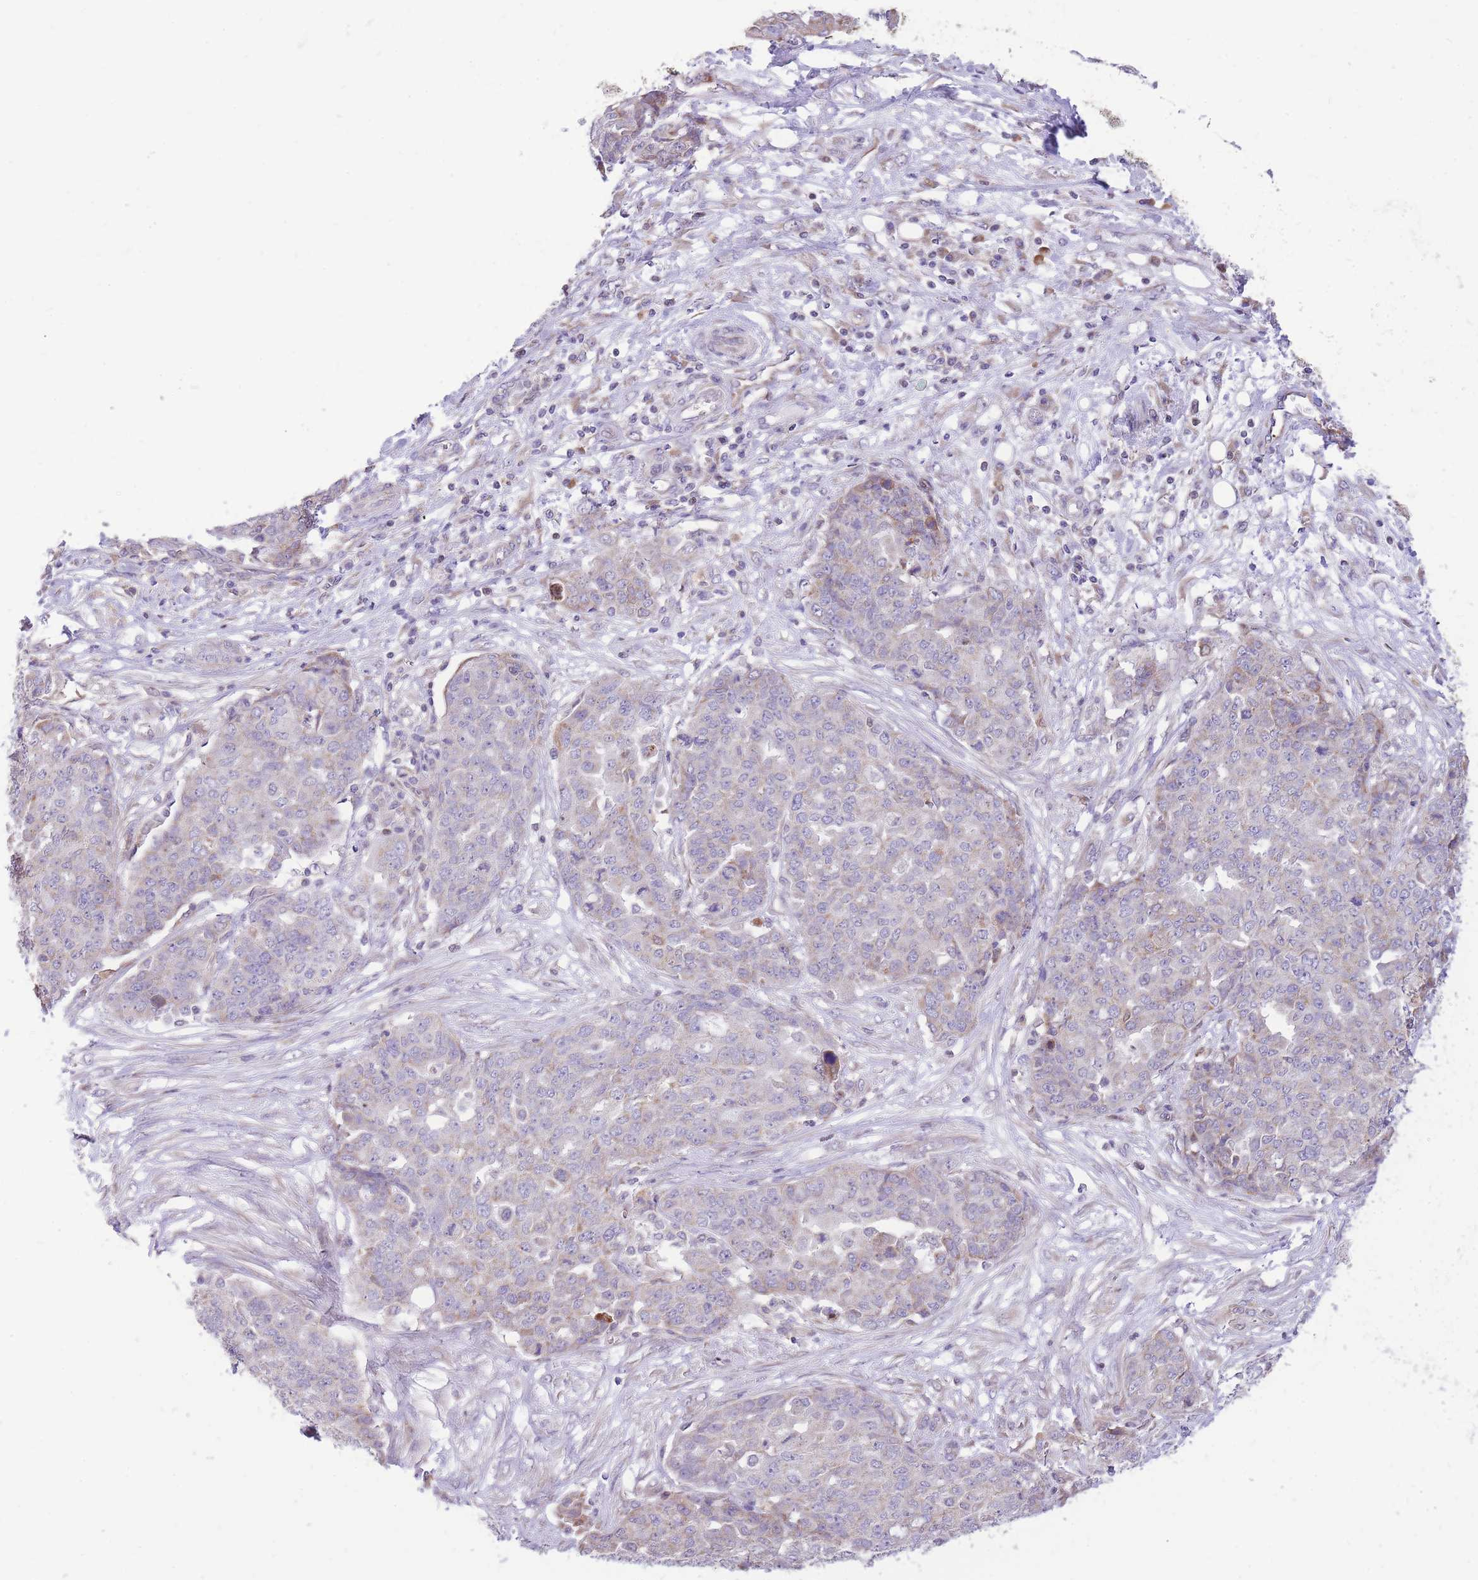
{"staining": {"intensity": "weak", "quantity": "<25%", "location": "cytoplasmic/membranous"}, "tissue": "ovarian cancer", "cell_type": "Tumor cells", "image_type": "cancer", "snomed": [{"axis": "morphology", "description": "Cystadenocarcinoma, serous, NOS"}, {"axis": "topography", "description": "Soft tissue"}, {"axis": "topography", "description": "Ovary"}], "caption": "Ovarian cancer (serous cystadenocarcinoma) was stained to show a protein in brown. There is no significant expression in tumor cells. The staining is performed using DAB brown chromogen with nuclei counter-stained in using hematoxylin.", "gene": "TOPAZ1", "patient": {"sex": "female", "age": 57}}